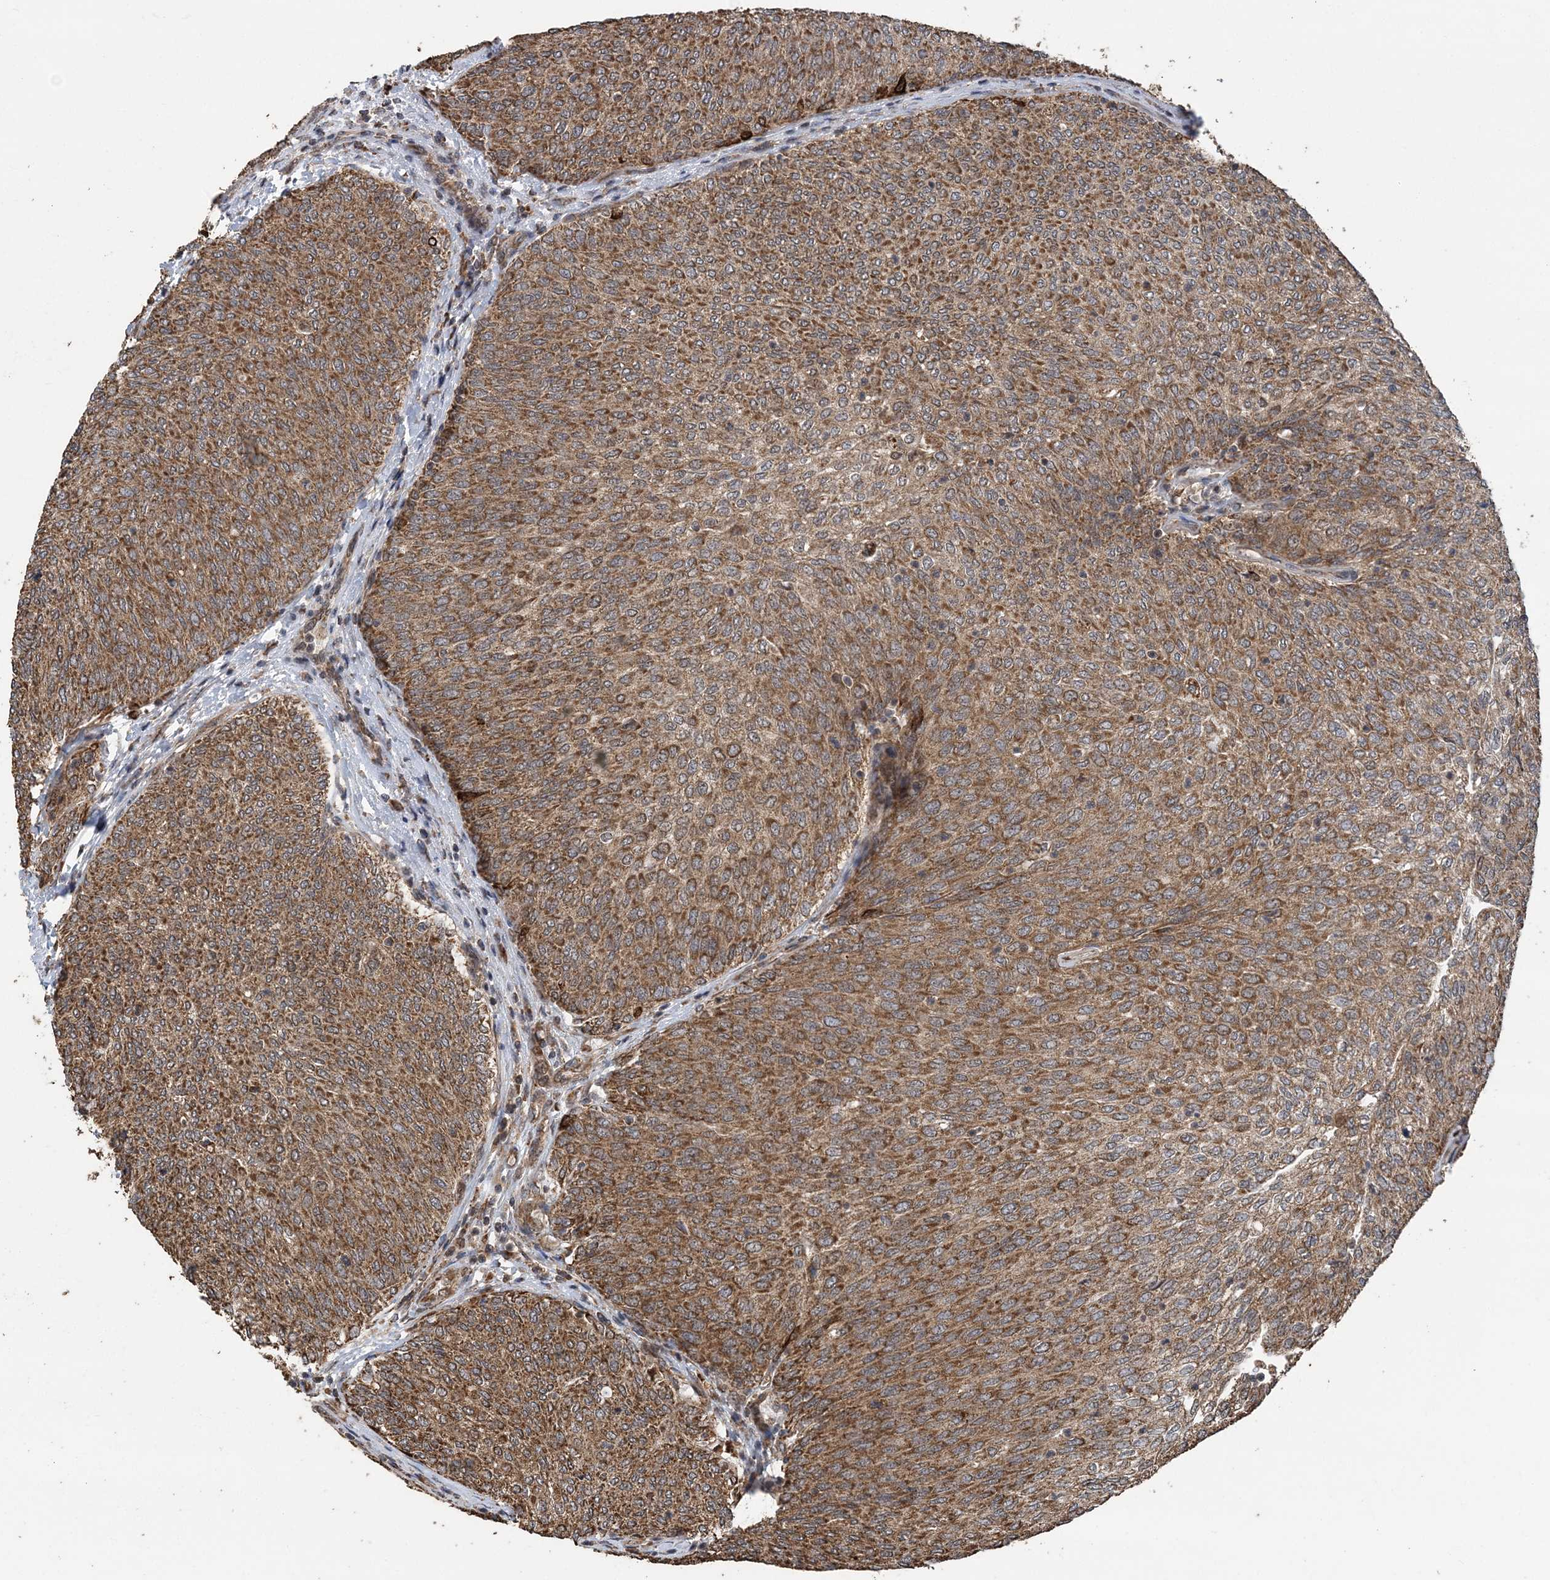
{"staining": {"intensity": "moderate", "quantity": ">75%", "location": "cytoplasmic/membranous"}, "tissue": "urothelial cancer", "cell_type": "Tumor cells", "image_type": "cancer", "snomed": [{"axis": "morphology", "description": "Urothelial carcinoma, Low grade"}, {"axis": "topography", "description": "Urinary bladder"}], "caption": "Immunohistochemistry of low-grade urothelial carcinoma demonstrates medium levels of moderate cytoplasmic/membranous staining in about >75% of tumor cells.", "gene": "PCBP1", "patient": {"sex": "female", "age": 79}}